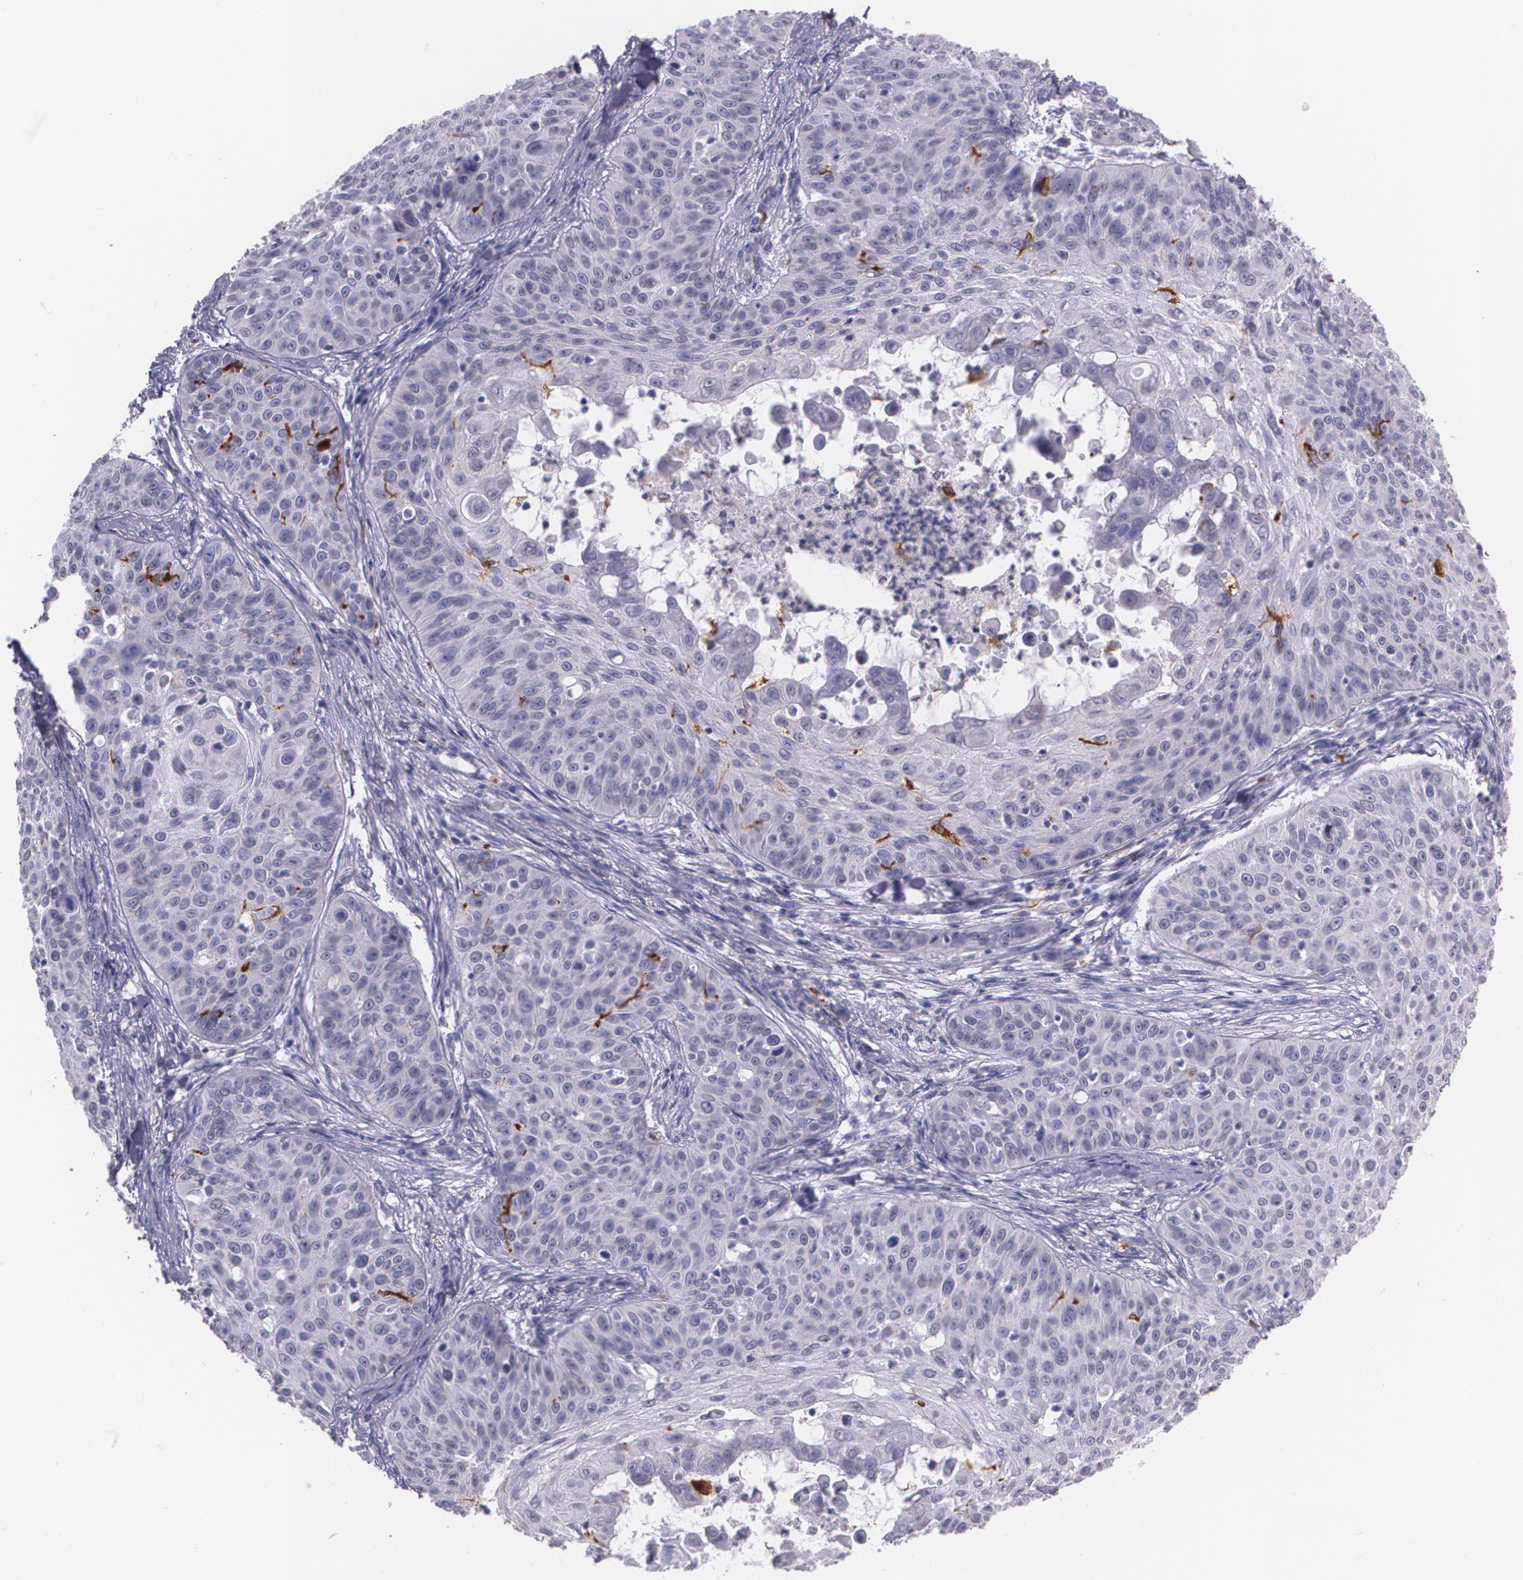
{"staining": {"intensity": "negative", "quantity": "none", "location": "none"}, "tissue": "skin cancer", "cell_type": "Tumor cells", "image_type": "cancer", "snomed": [{"axis": "morphology", "description": "Squamous cell carcinoma, NOS"}, {"axis": "topography", "description": "Skin"}], "caption": "Protein analysis of squamous cell carcinoma (skin) shows no significant staining in tumor cells. (IHC, brightfield microscopy, high magnification).", "gene": "RTN1", "patient": {"sex": "male", "age": 82}}